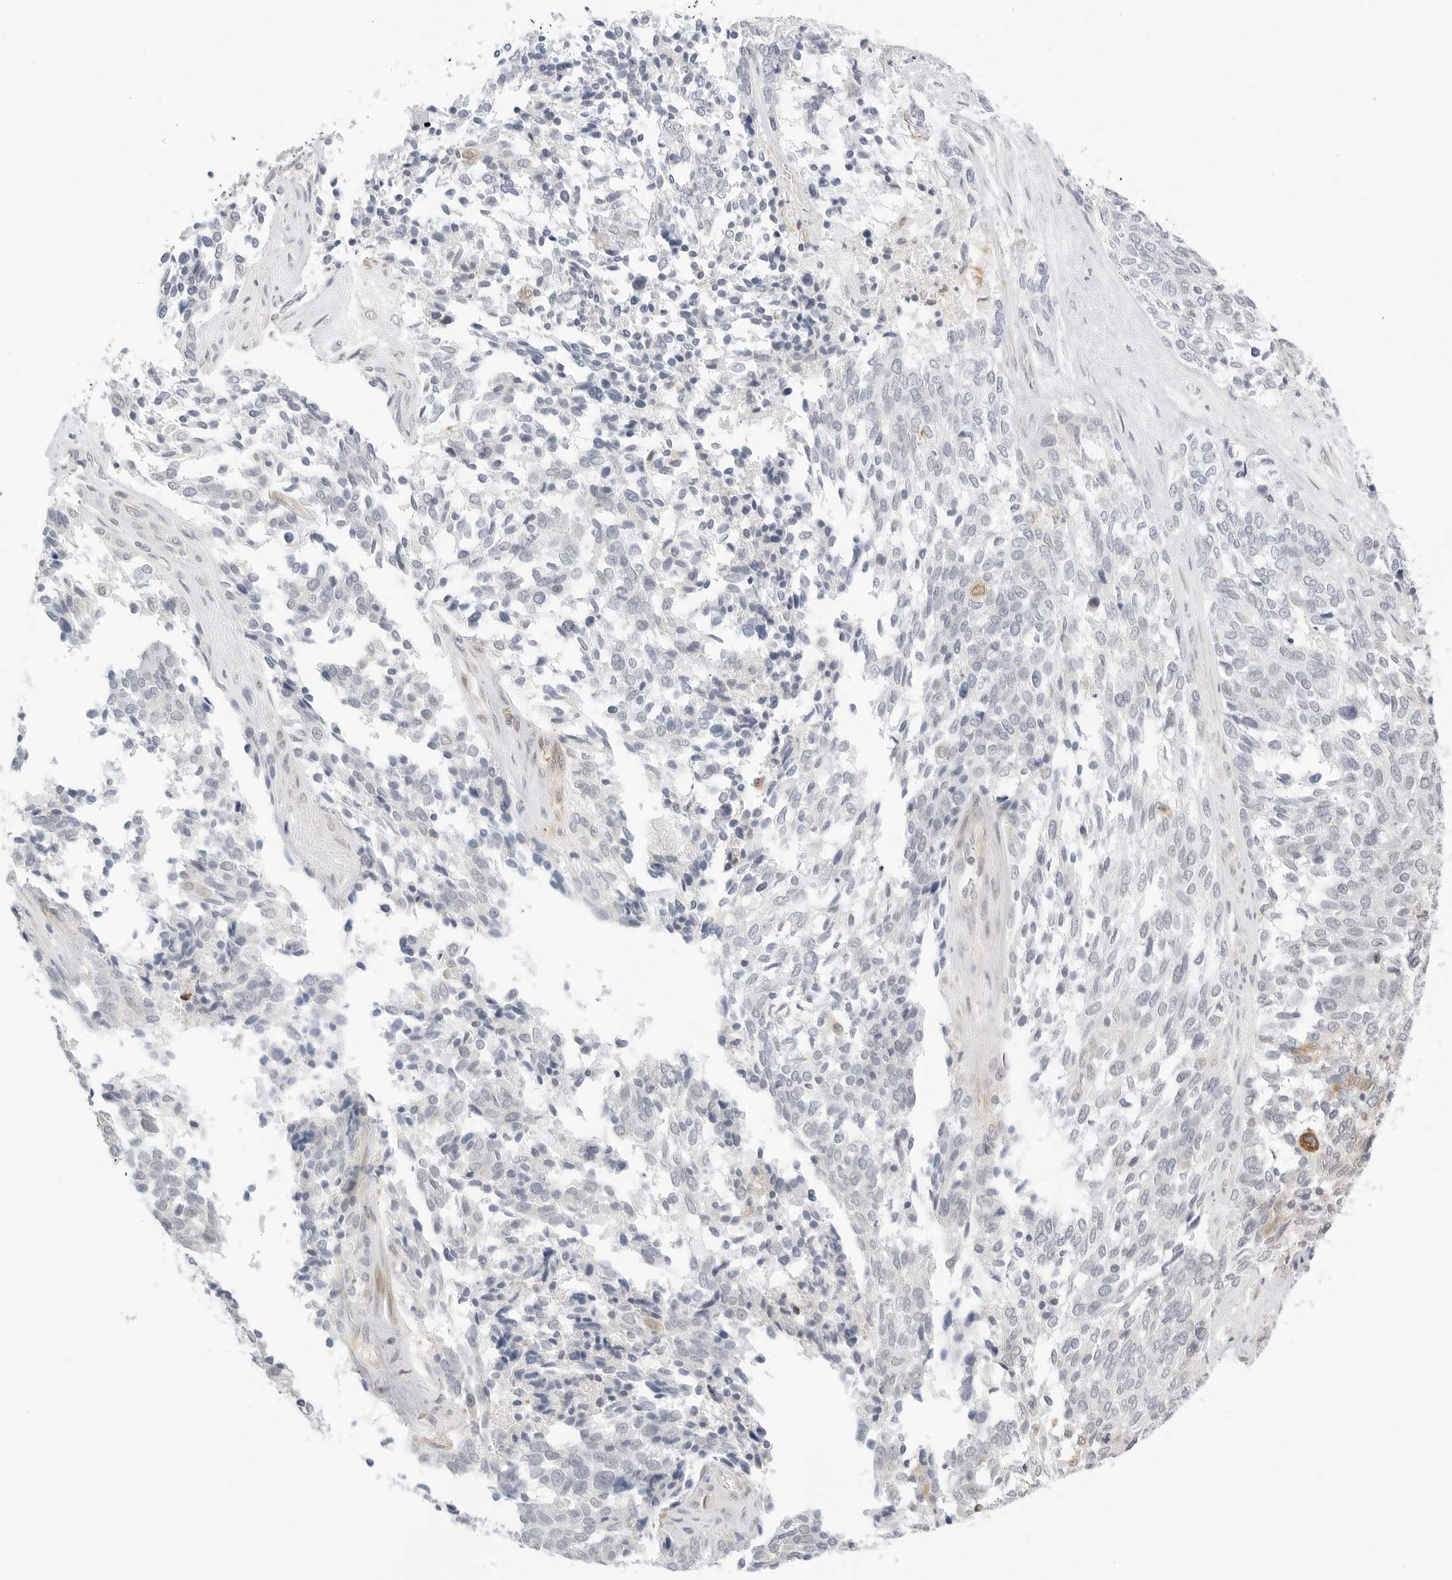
{"staining": {"intensity": "negative", "quantity": "none", "location": "none"}, "tissue": "ovarian cancer", "cell_type": "Tumor cells", "image_type": "cancer", "snomed": [{"axis": "morphology", "description": "Cystadenocarcinoma, serous, NOS"}, {"axis": "topography", "description": "Ovary"}], "caption": "Ovarian cancer (serous cystadenocarcinoma) stained for a protein using immunohistochemistry shows no staining tumor cells.", "gene": "TEKT2", "patient": {"sex": "female", "age": 44}}